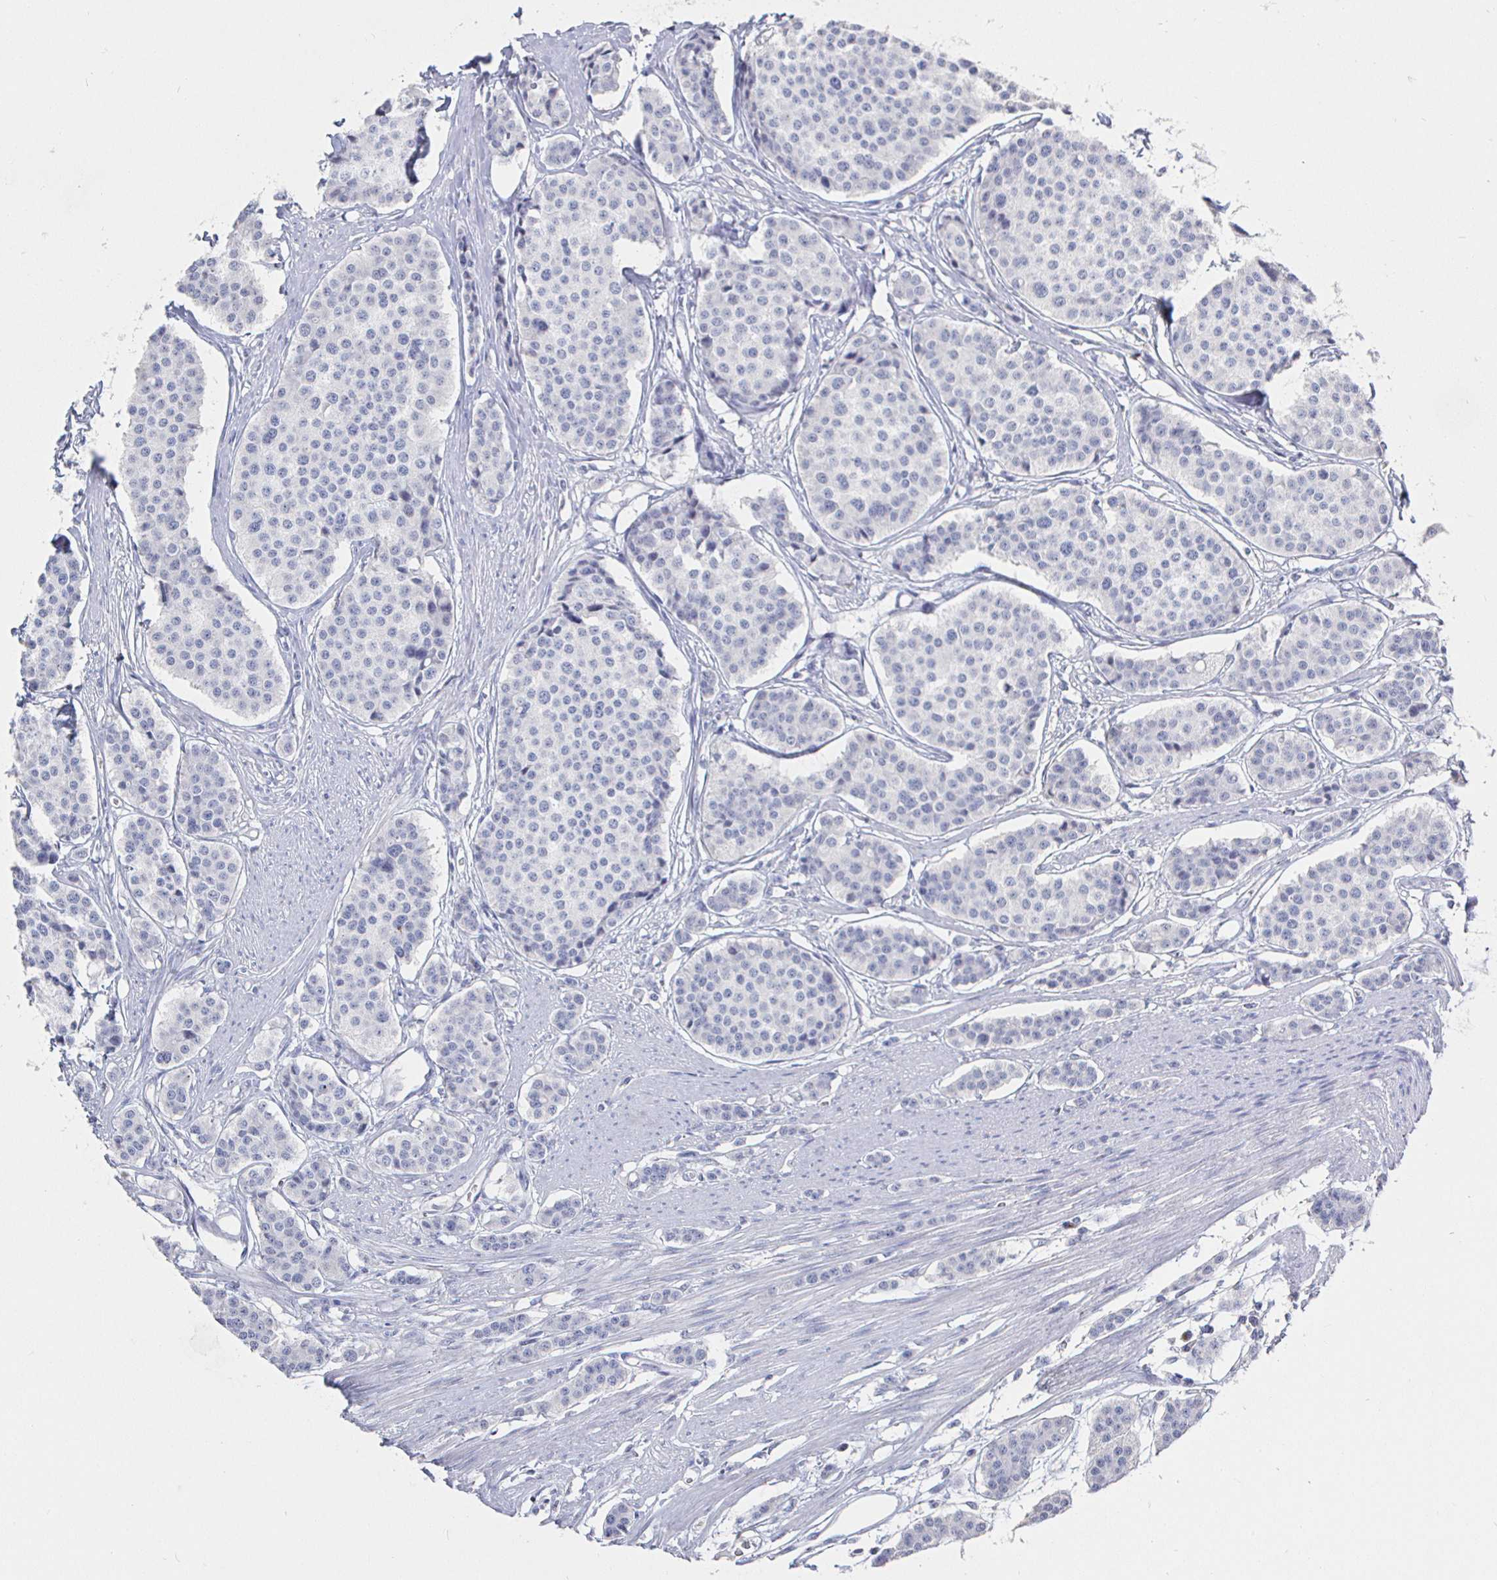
{"staining": {"intensity": "negative", "quantity": "none", "location": "none"}, "tissue": "carcinoid", "cell_type": "Tumor cells", "image_type": "cancer", "snomed": [{"axis": "morphology", "description": "Carcinoid, malignant, NOS"}, {"axis": "topography", "description": "Small intestine"}], "caption": "Immunohistochemistry (IHC) micrograph of carcinoid stained for a protein (brown), which displays no expression in tumor cells. (DAB (3,3'-diaminobenzidine) IHC visualized using brightfield microscopy, high magnification).", "gene": "LRRC23", "patient": {"sex": "male", "age": 60}}